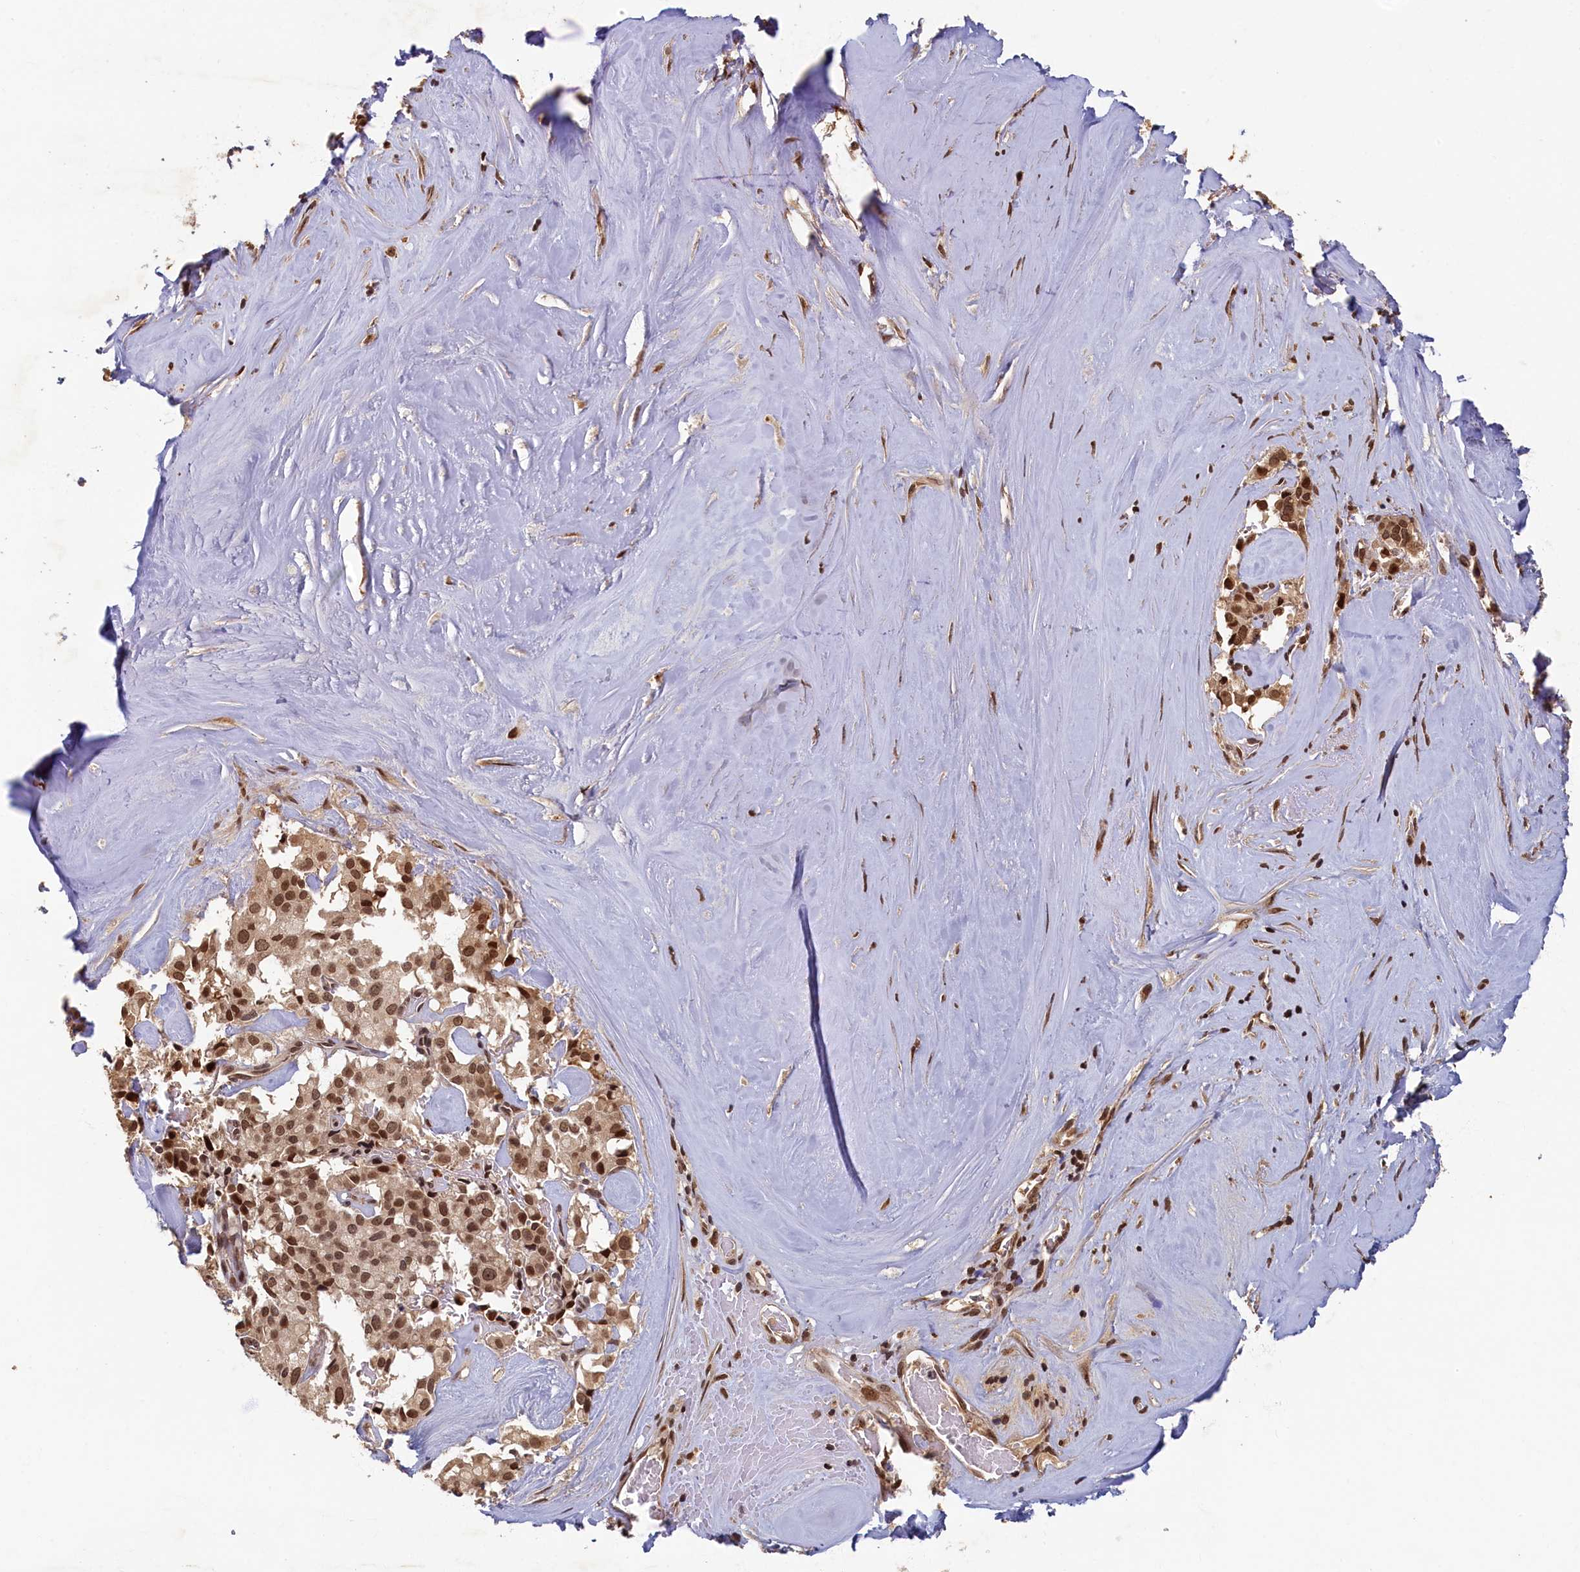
{"staining": {"intensity": "moderate", "quantity": ">75%", "location": "nuclear"}, "tissue": "pancreatic cancer", "cell_type": "Tumor cells", "image_type": "cancer", "snomed": [{"axis": "morphology", "description": "Adenocarcinoma, NOS"}, {"axis": "topography", "description": "Pancreas"}], "caption": "Protein analysis of pancreatic cancer (adenocarcinoma) tissue demonstrates moderate nuclear positivity in about >75% of tumor cells. The protein of interest is stained brown, and the nuclei are stained in blue (DAB (3,3'-diaminobenzidine) IHC with brightfield microscopy, high magnification).", "gene": "CKAP2L", "patient": {"sex": "male", "age": 65}}